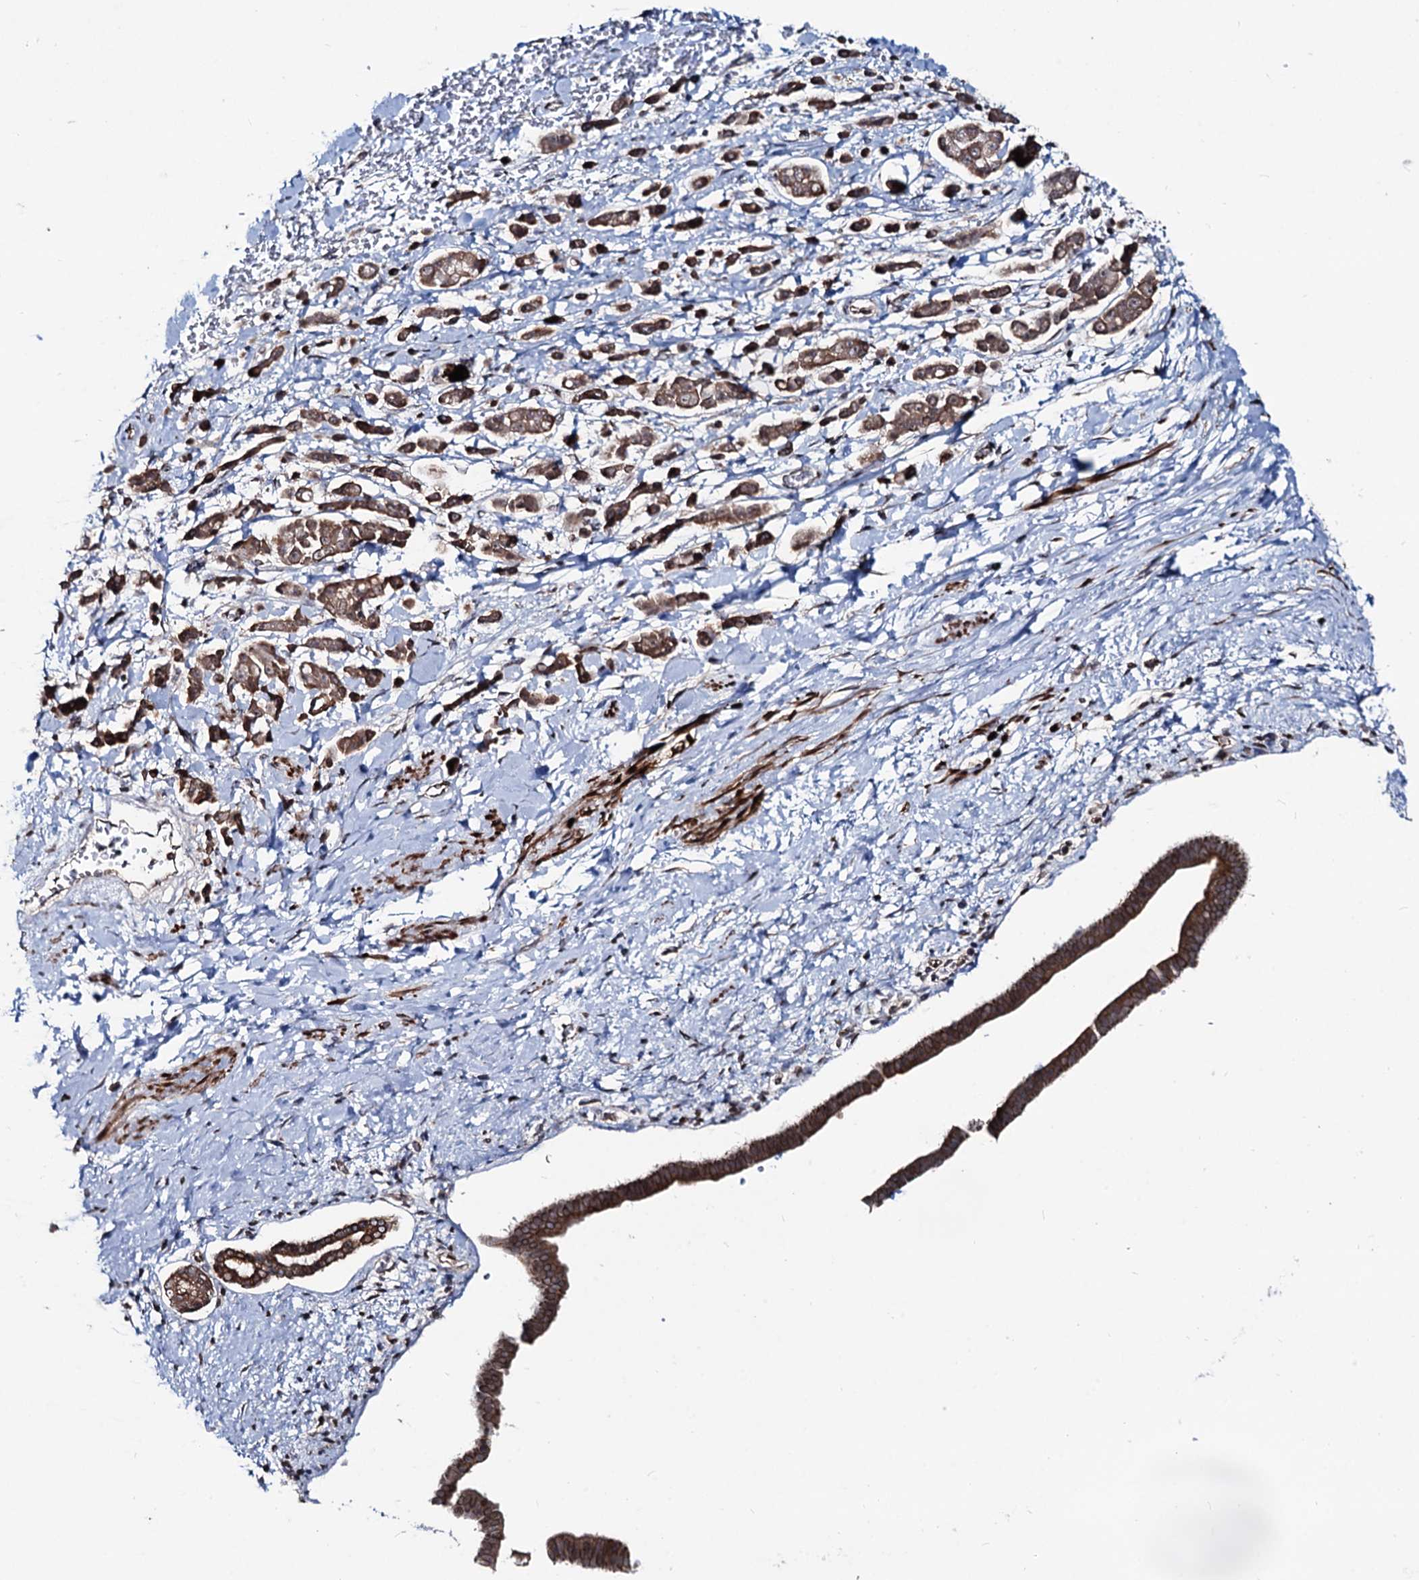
{"staining": {"intensity": "moderate", "quantity": ">75%", "location": "cytoplasmic/membranous,nuclear"}, "tissue": "pancreatic cancer", "cell_type": "Tumor cells", "image_type": "cancer", "snomed": [{"axis": "morphology", "description": "Normal tissue, NOS"}, {"axis": "morphology", "description": "Adenocarcinoma, NOS"}, {"axis": "topography", "description": "Pancreas"}], "caption": "A photomicrograph of pancreatic adenocarcinoma stained for a protein displays moderate cytoplasmic/membranous and nuclear brown staining in tumor cells.", "gene": "RNF6", "patient": {"sex": "female", "age": 64}}